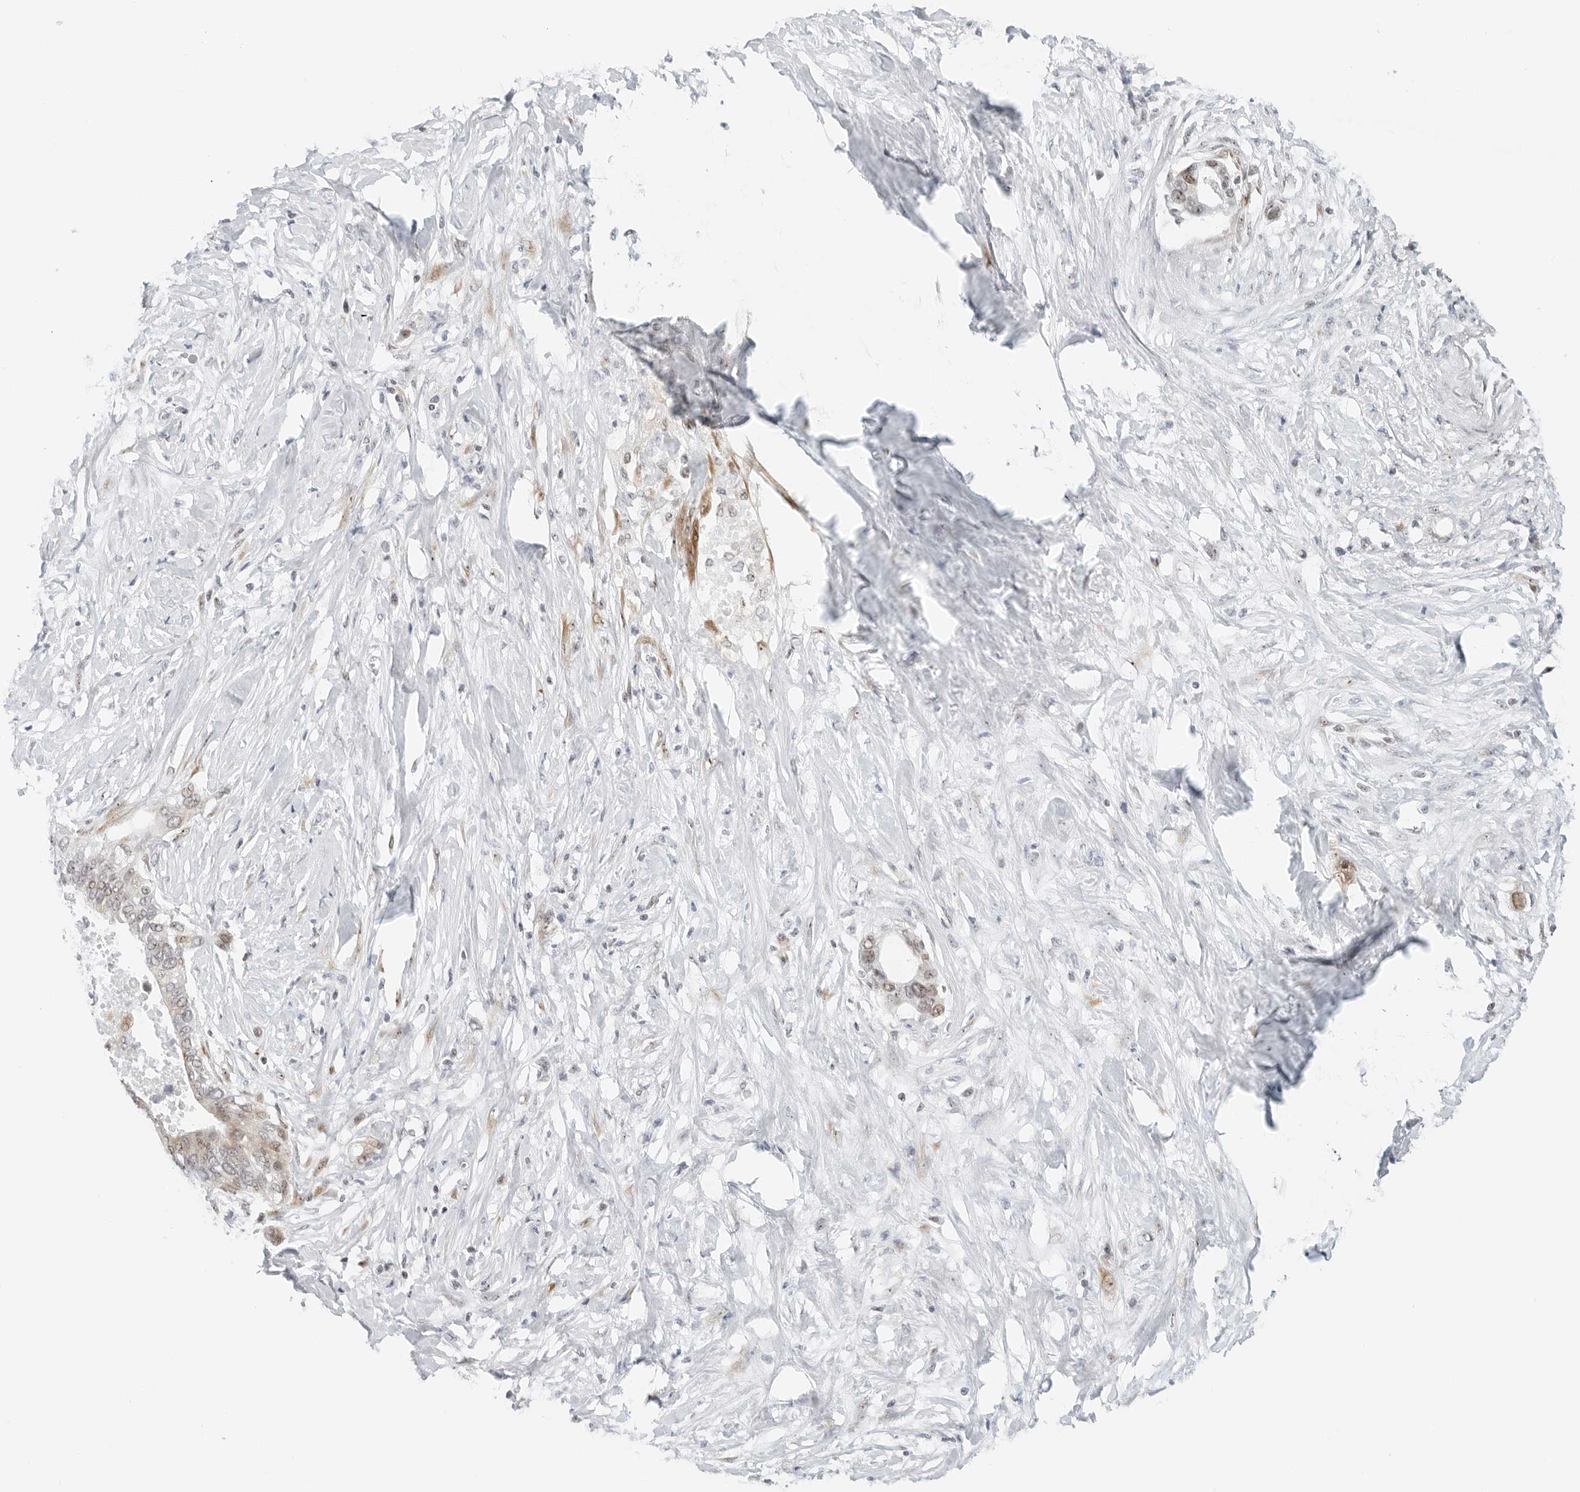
{"staining": {"intensity": "weak", "quantity": "25%-75%", "location": "nuclear"}, "tissue": "pancreatic cancer", "cell_type": "Tumor cells", "image_type": "cancer", "snomed": [{"axis": "morphology", "description": "Normal tissue, NOS"}, {"axis": "morphology", "description": "Adenocarcinoma, NOS"}, {"axis": "topography", "description": "Pancreas"}, {"axis": "topography", "description": "Peripheral nerve tissue"}], "caption": "Immunohistochemical staining of human pancreatic cancer shows low levels of weak nuclear positivity in approximately 25%-75% of tumor cells. The staining was performed using DAB to visualize the protein expression in brown, while the nuclei were stained in blue with hematoxylin (Magnification: 20x).", "gene": "RIMKLA", "patient": {"sex": "male", "age": 59}}